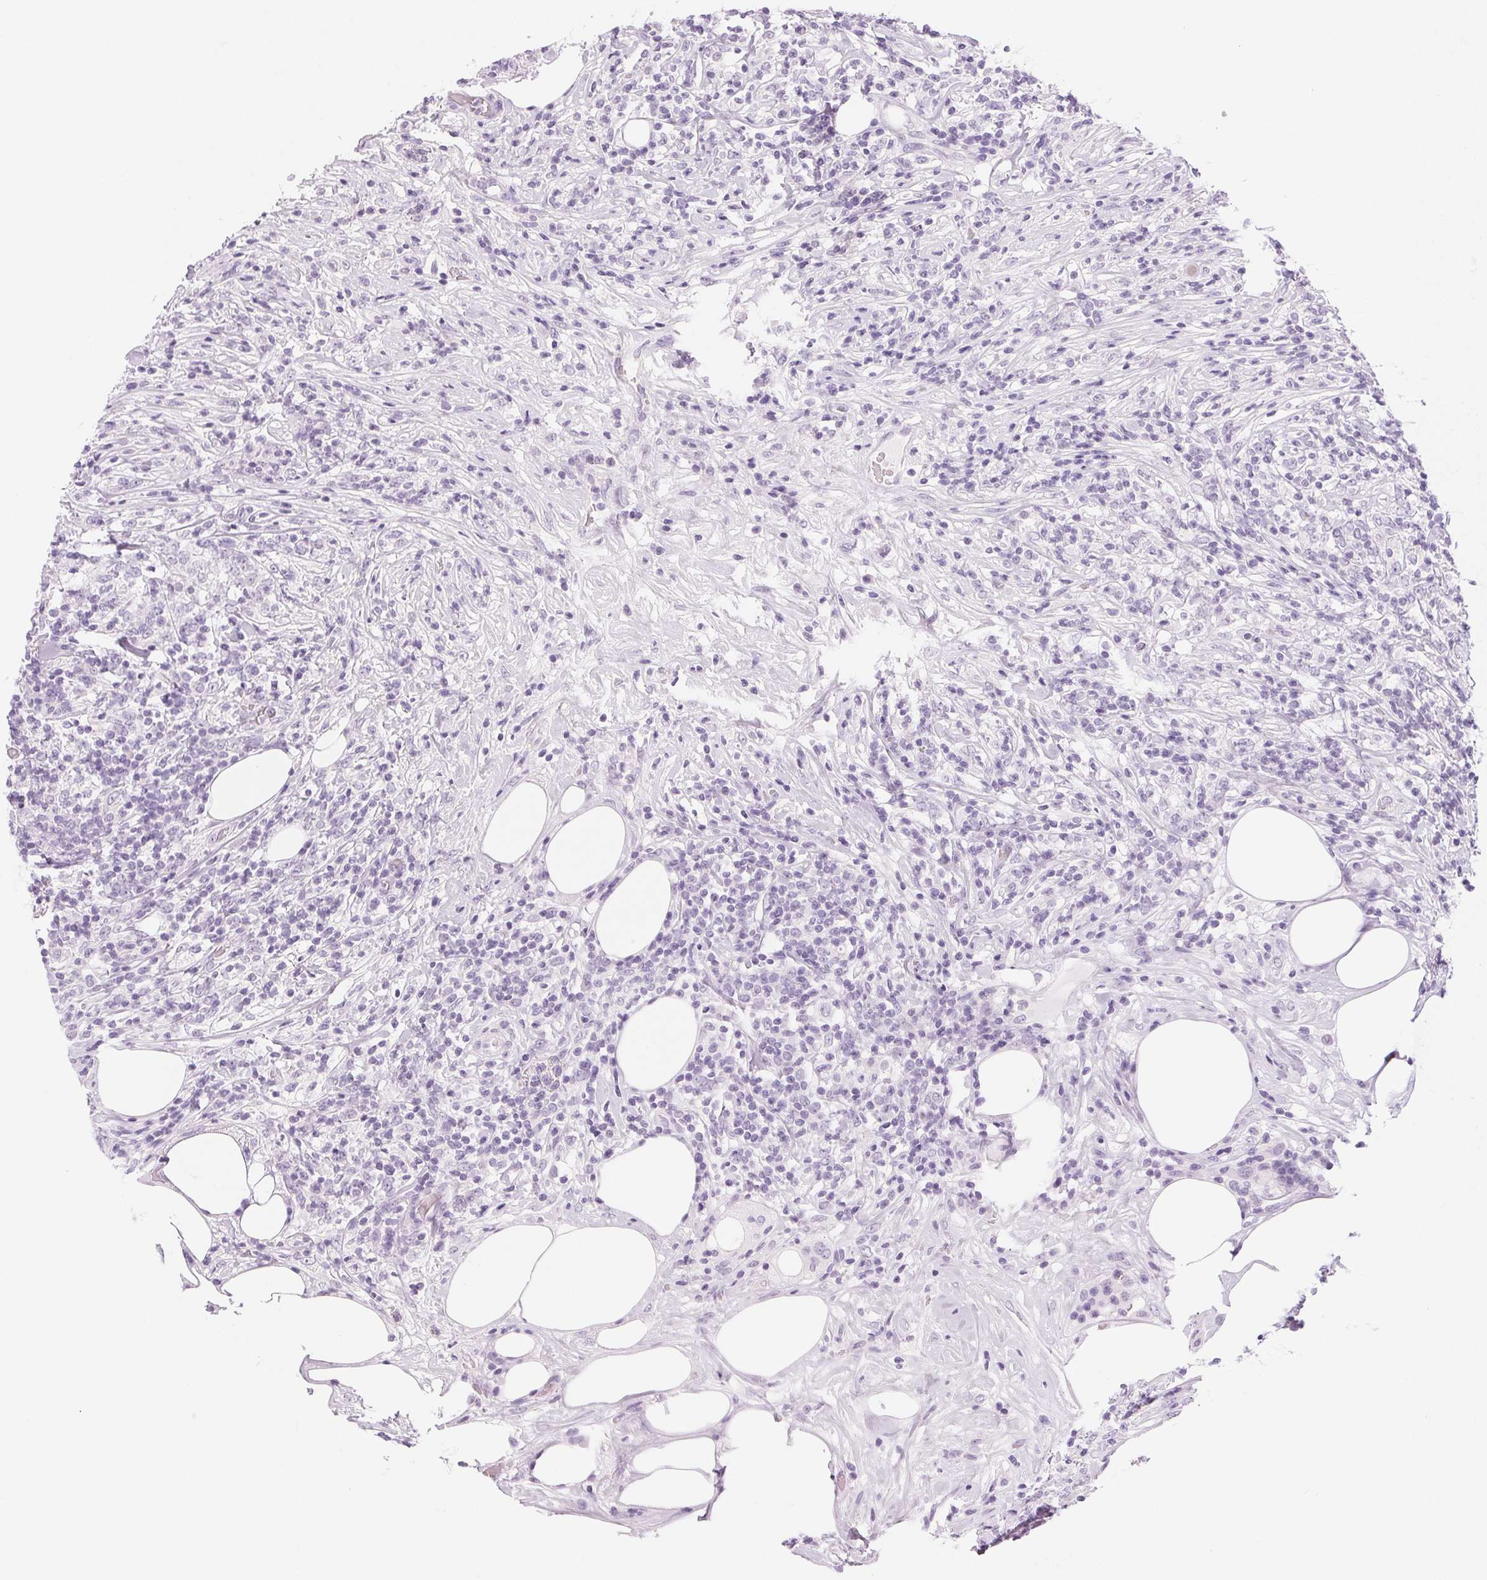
{"staining": {"intensity": "negative", "quantity": "none", "location": "none"}, "tissue": "lymphoma", "cell_type": "Tumor cells", "image_type": "cancer", "snomed": [{"axis": "morphology", "description": "Malignant lymphoma, non-Hodgkin's type, High grade"}, {"axis": "topography", "description": "Lymph node"}], "caption": "Immunohistochemical staining of lymphoma reveals no significant positivity in tumor cells.", "gene": "IGFBP1", "patient": {"sex": "female", "age": 84}}